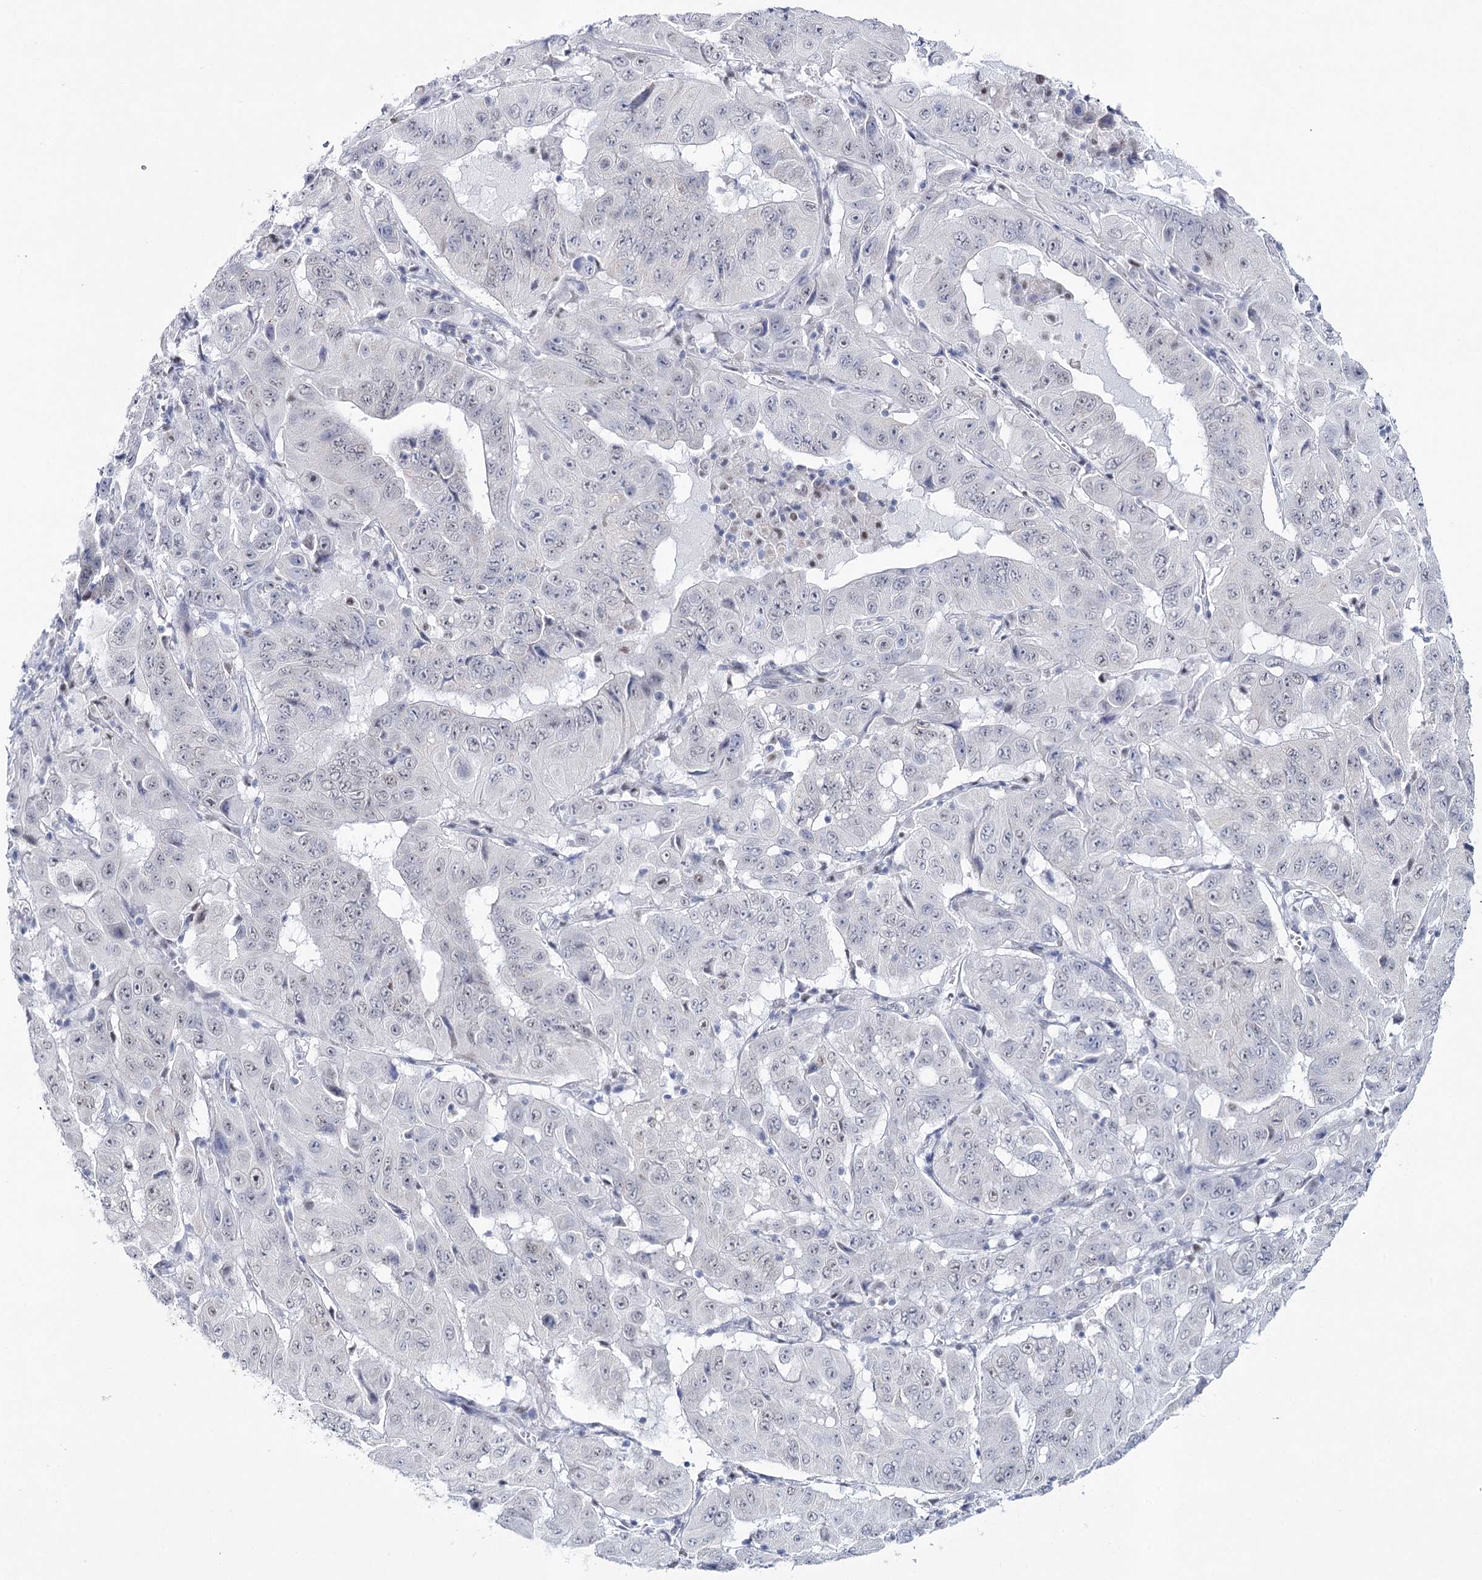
{"staining": {"intensity": "weak", "quantity": "<25%", "location": "nuclear"}, "tissue": "pancreatic cancer", "cell_type": "Tumor cells", "image_type": "cancer", "snomed": [{"axis": "morphology", "description": "Adenocarcinoma, NOS"}, {"axis": "topography", "description": "Pancreas"}], "caption": "This is an immunohistochemistry photomicrograph of human adenocarcinoma (pancreatic). There is no staining in tumor cells.", "gene": "ZC3H8", "patient": {"sex": "male", "age": 63}}